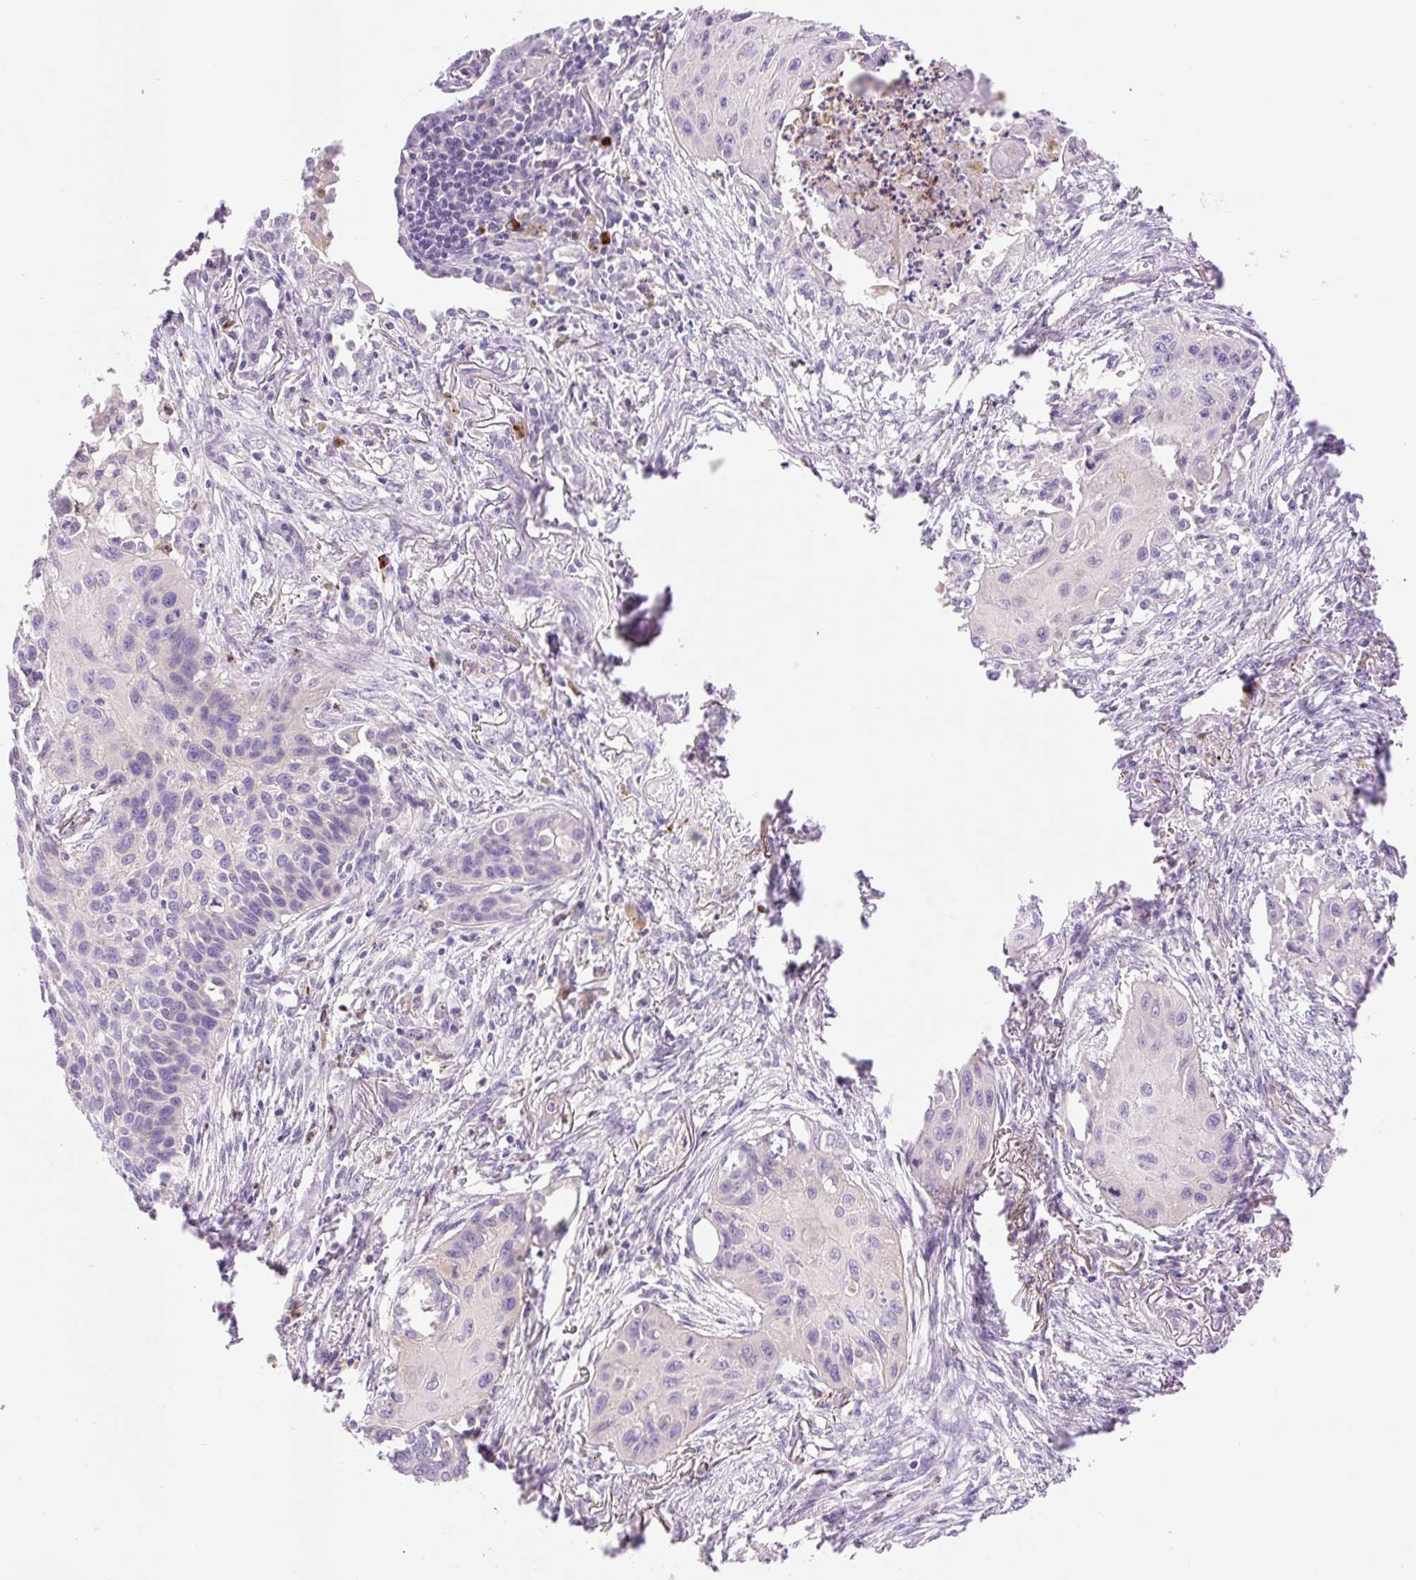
{"staining": {"intensity": "negative", "quantity": "none", "location": "none"}, "tissue": "lung cancer", "cell_type": "Tumor cells", "image_type": "cancer", "snomed": [{"axis": "morphology", "description": "Squamous cell carcinoma, NOS"}, {"axis": "topography", "description": "Lung"}], "caption": "Photomicrograph shows no significant protein positivity in tumor cells of lung squamous cell carcinoma.", "gene": "LHFPL5", "patient": {"sex": "male", "age": 71}}